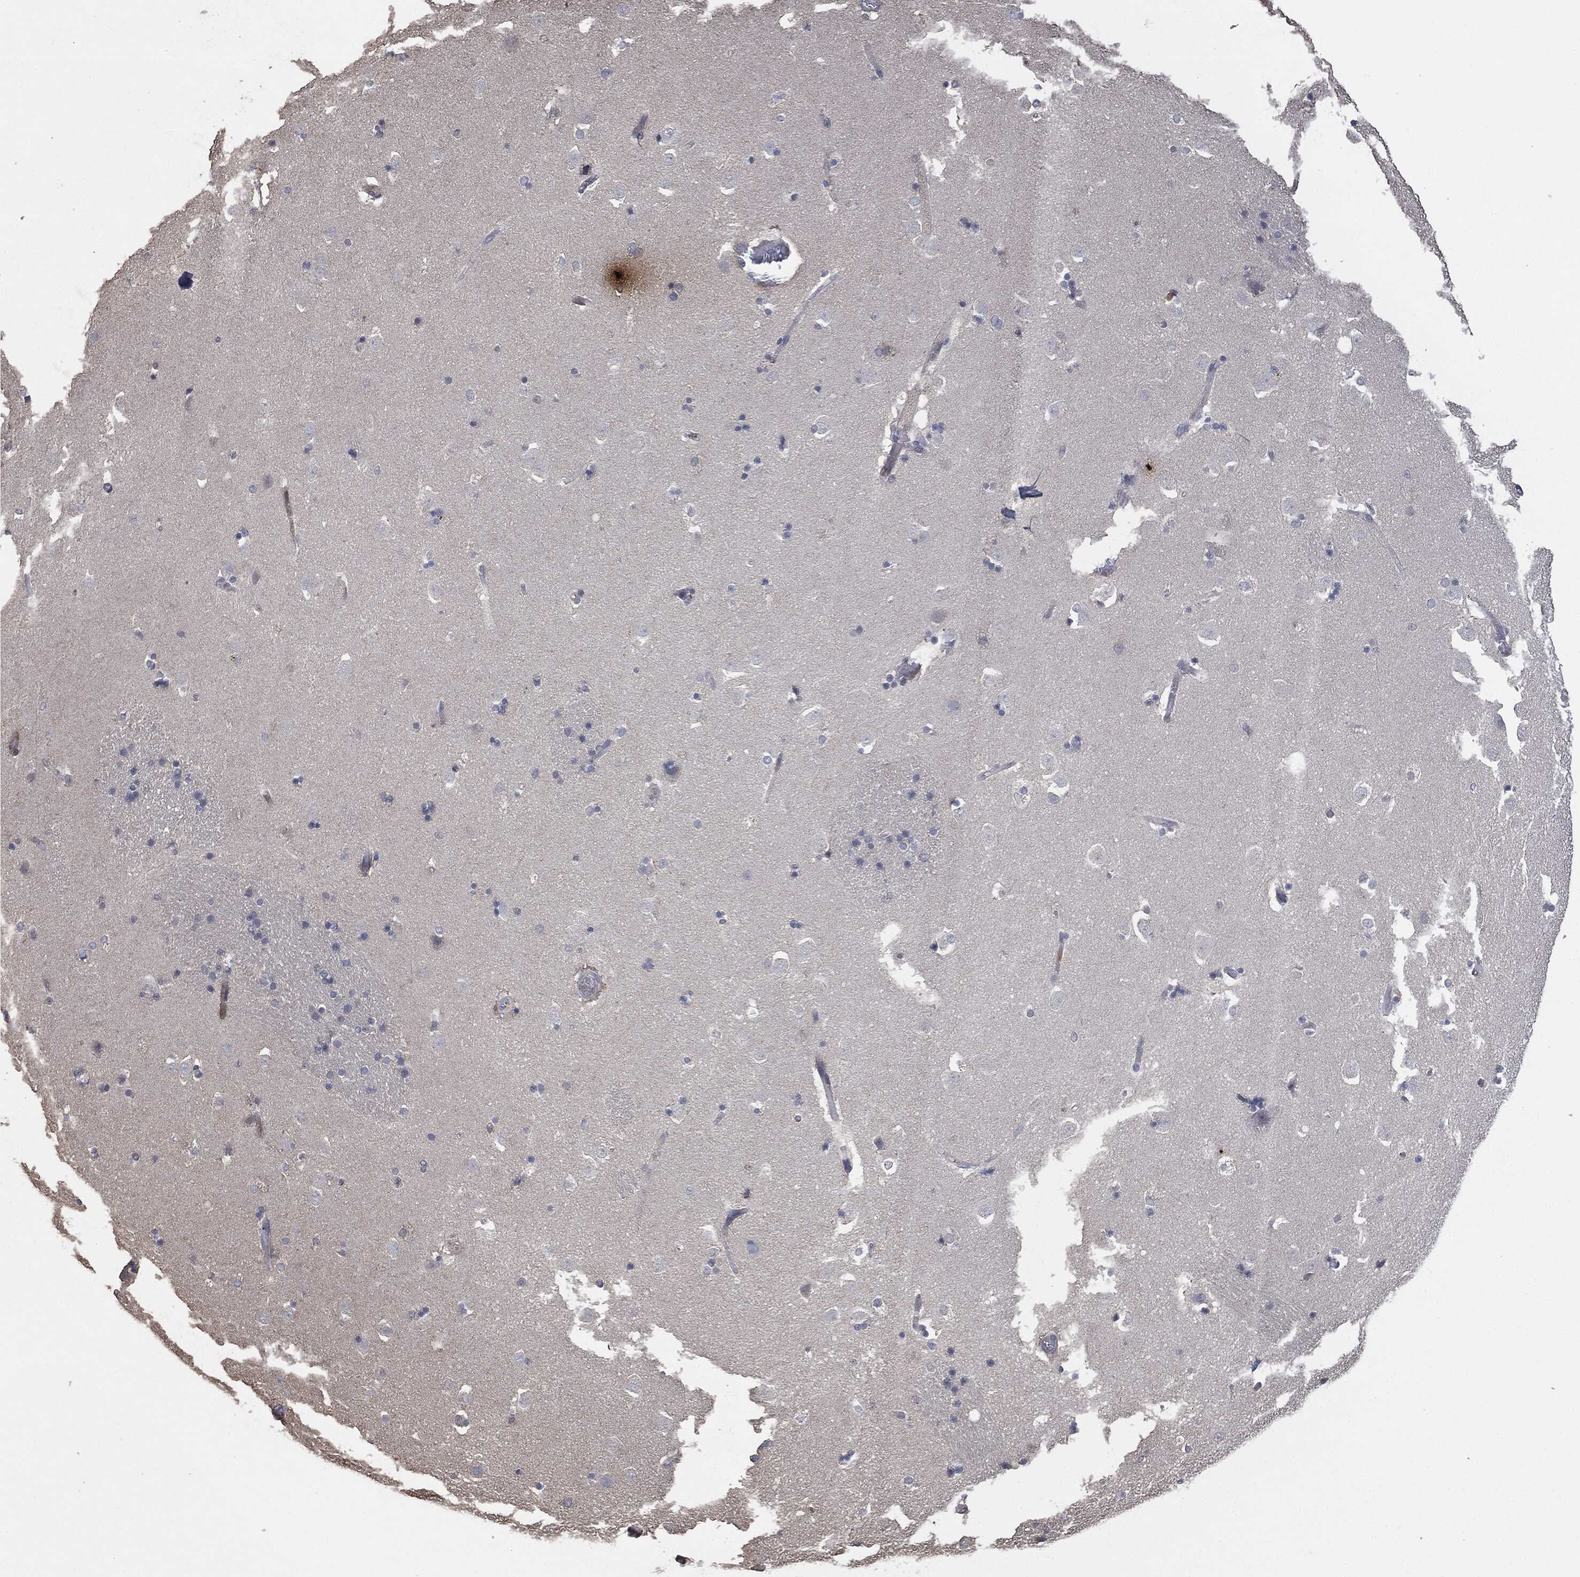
{"staining": {"intensity": "strong", "quantity": "<25%", "location": "cytoplasmic/membranous,nuclear"}, "tissue": "caudate", "cell_type": "Glial cells", "image_type": "normal", "snomed": [{"axis": "morphology", "description": "Normal tissue, NOS"}, {"axis": "topography", "description": "Lateral ventricle wall"}], "caption": "Protein staining of normal caudate displays strong cytoplasmic/membranous,nuclear positivity in about <25% of glial cells.", "gene": "MSLN", "patient": {"sex": "male", "age": 51}}